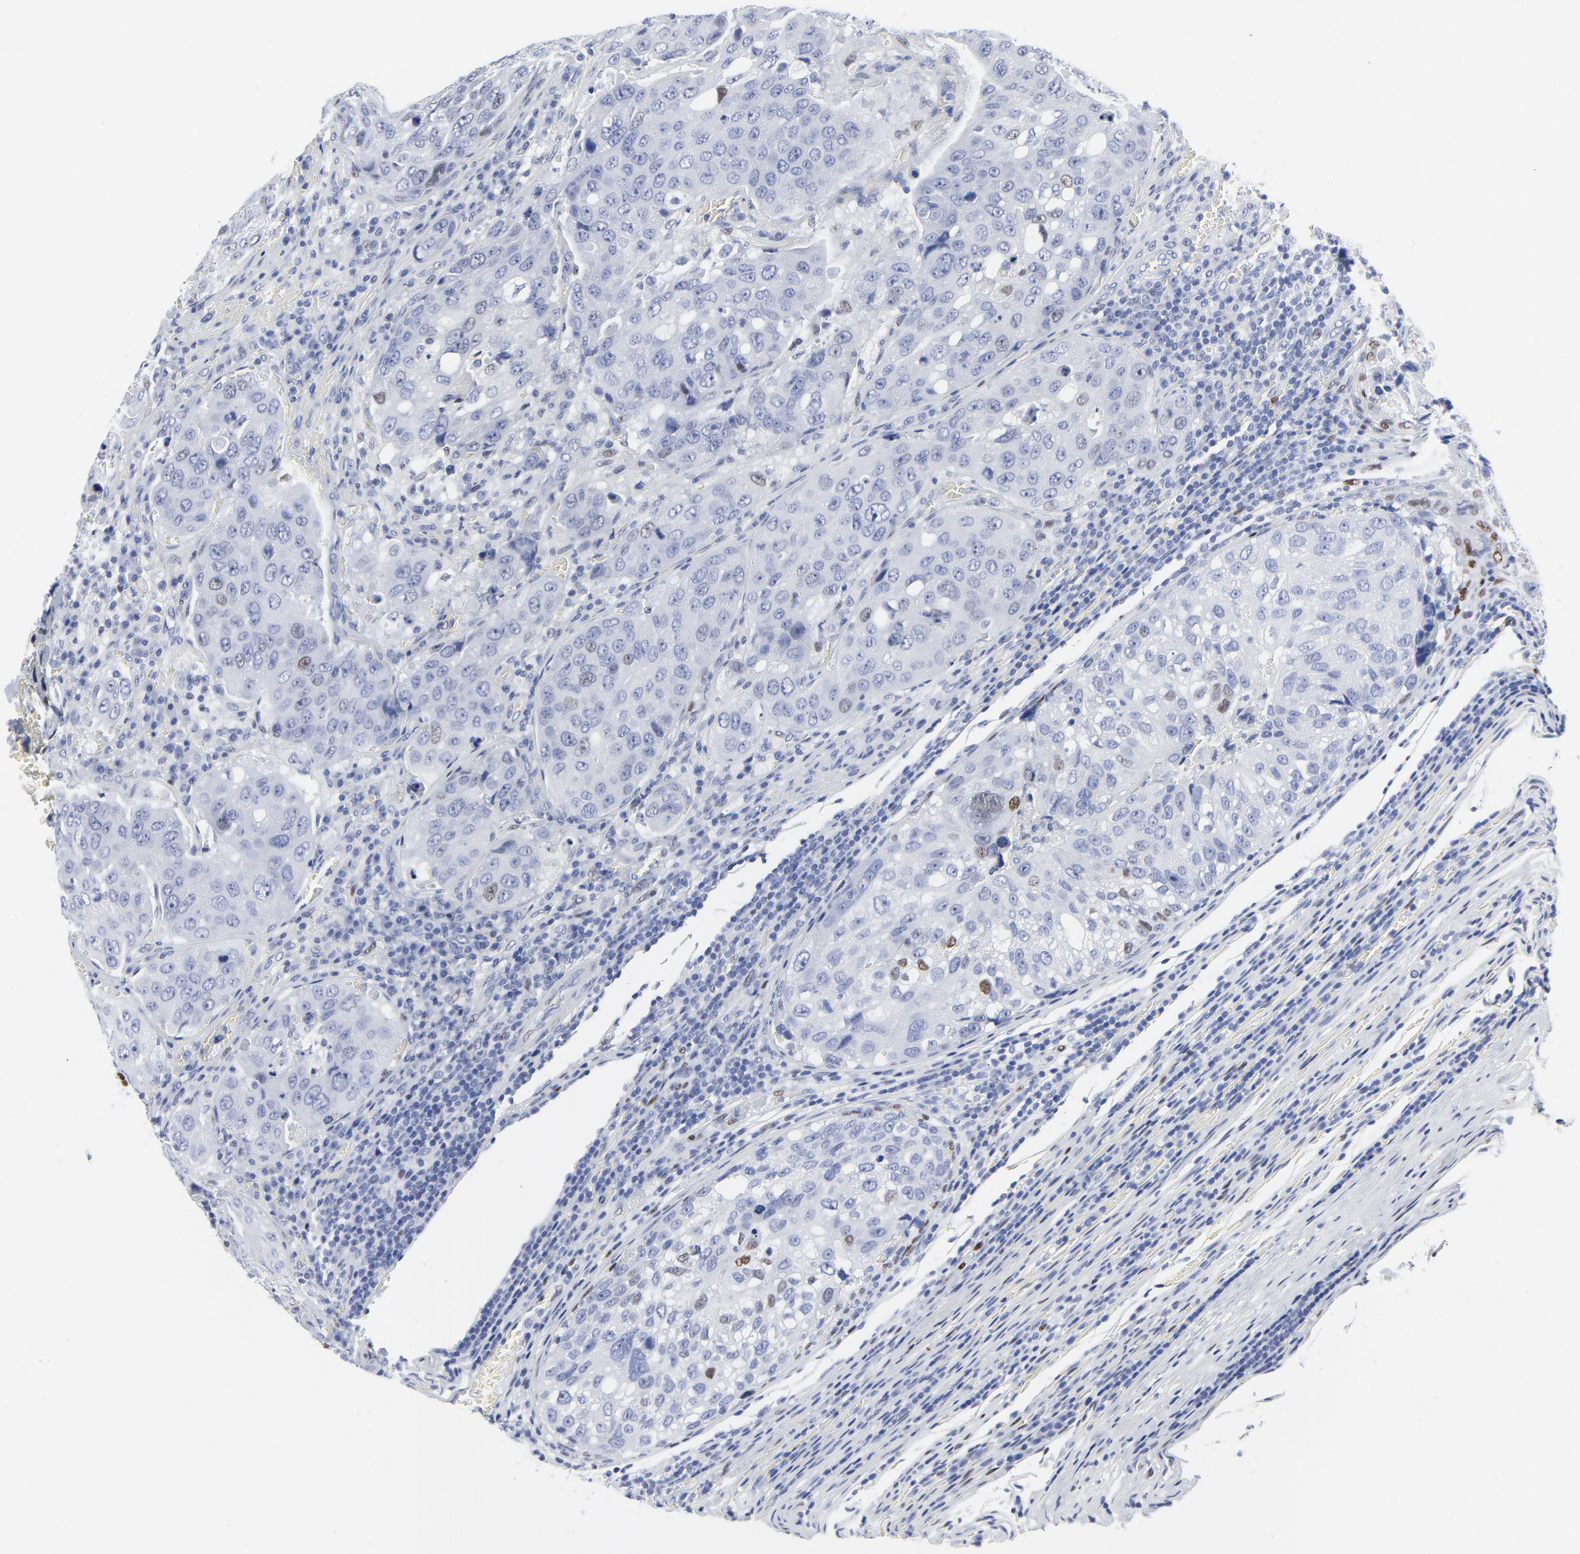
{"staining": {"intensity": "weak", "quantity": "<25%", "location": "nuclear"}, "tissue": "urothelial cancer", "cell_type": "Tumor cells", "image_type": "cancer", "snomed": [{"axis": "morphology", "description": "Urothelial carcinoma, High grade"}, {"axis": "topography", "description": "Lymph node"}, {"axis": "topography", "description": "Urinary bladder"}], "caption": "Protein analysis of urothelial carcinoma (high-grade) demonstrates no significant staining in tumor cells.", "gene": "JUN", "patient": {"sex": "male", "age": 51}}